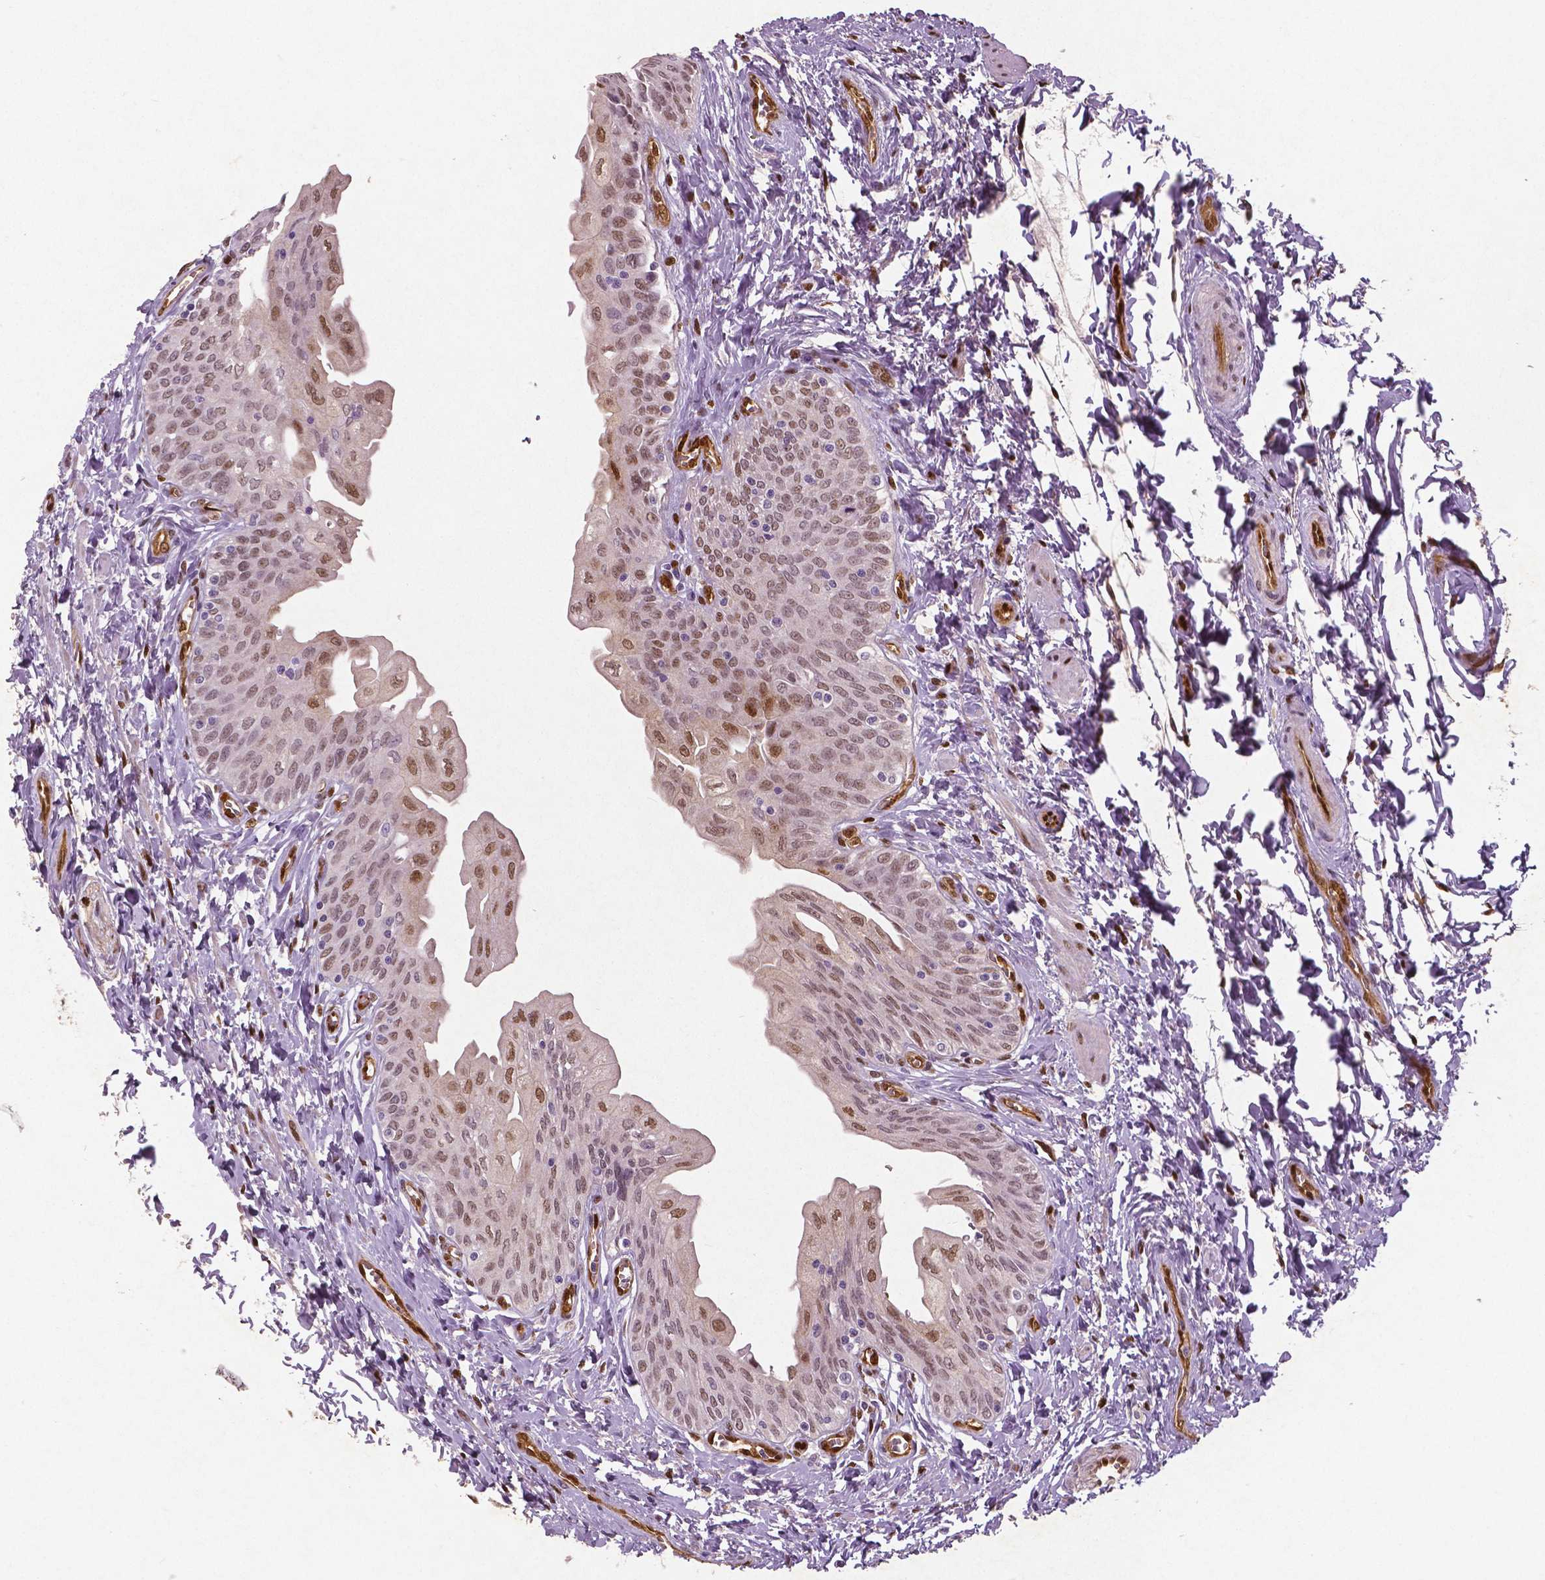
{"staining": {"intensity": "moderate", "quantity": ">75%", "location": "cytoplasmic/membranous,nuclear"}, "tissue": "urinary bladder", "cell_type": "Urothelial cells", "image_type": "normal", "snomed": [{"axis": "morphology", "description": "Normal tissue, NOS"}, {"axis": "topography", "description": "Urinary bladder"}], "caption": "Urinary bladder stained with DAB immunohistochemistry reveals medium levels of moderate cytoplasmic/membranous,nuclear expression in about >75% of urothelial cells. Nuclei are stained in blue.", "gene": "WWTR1", "patient": {"sex": "male", "age": 56}}